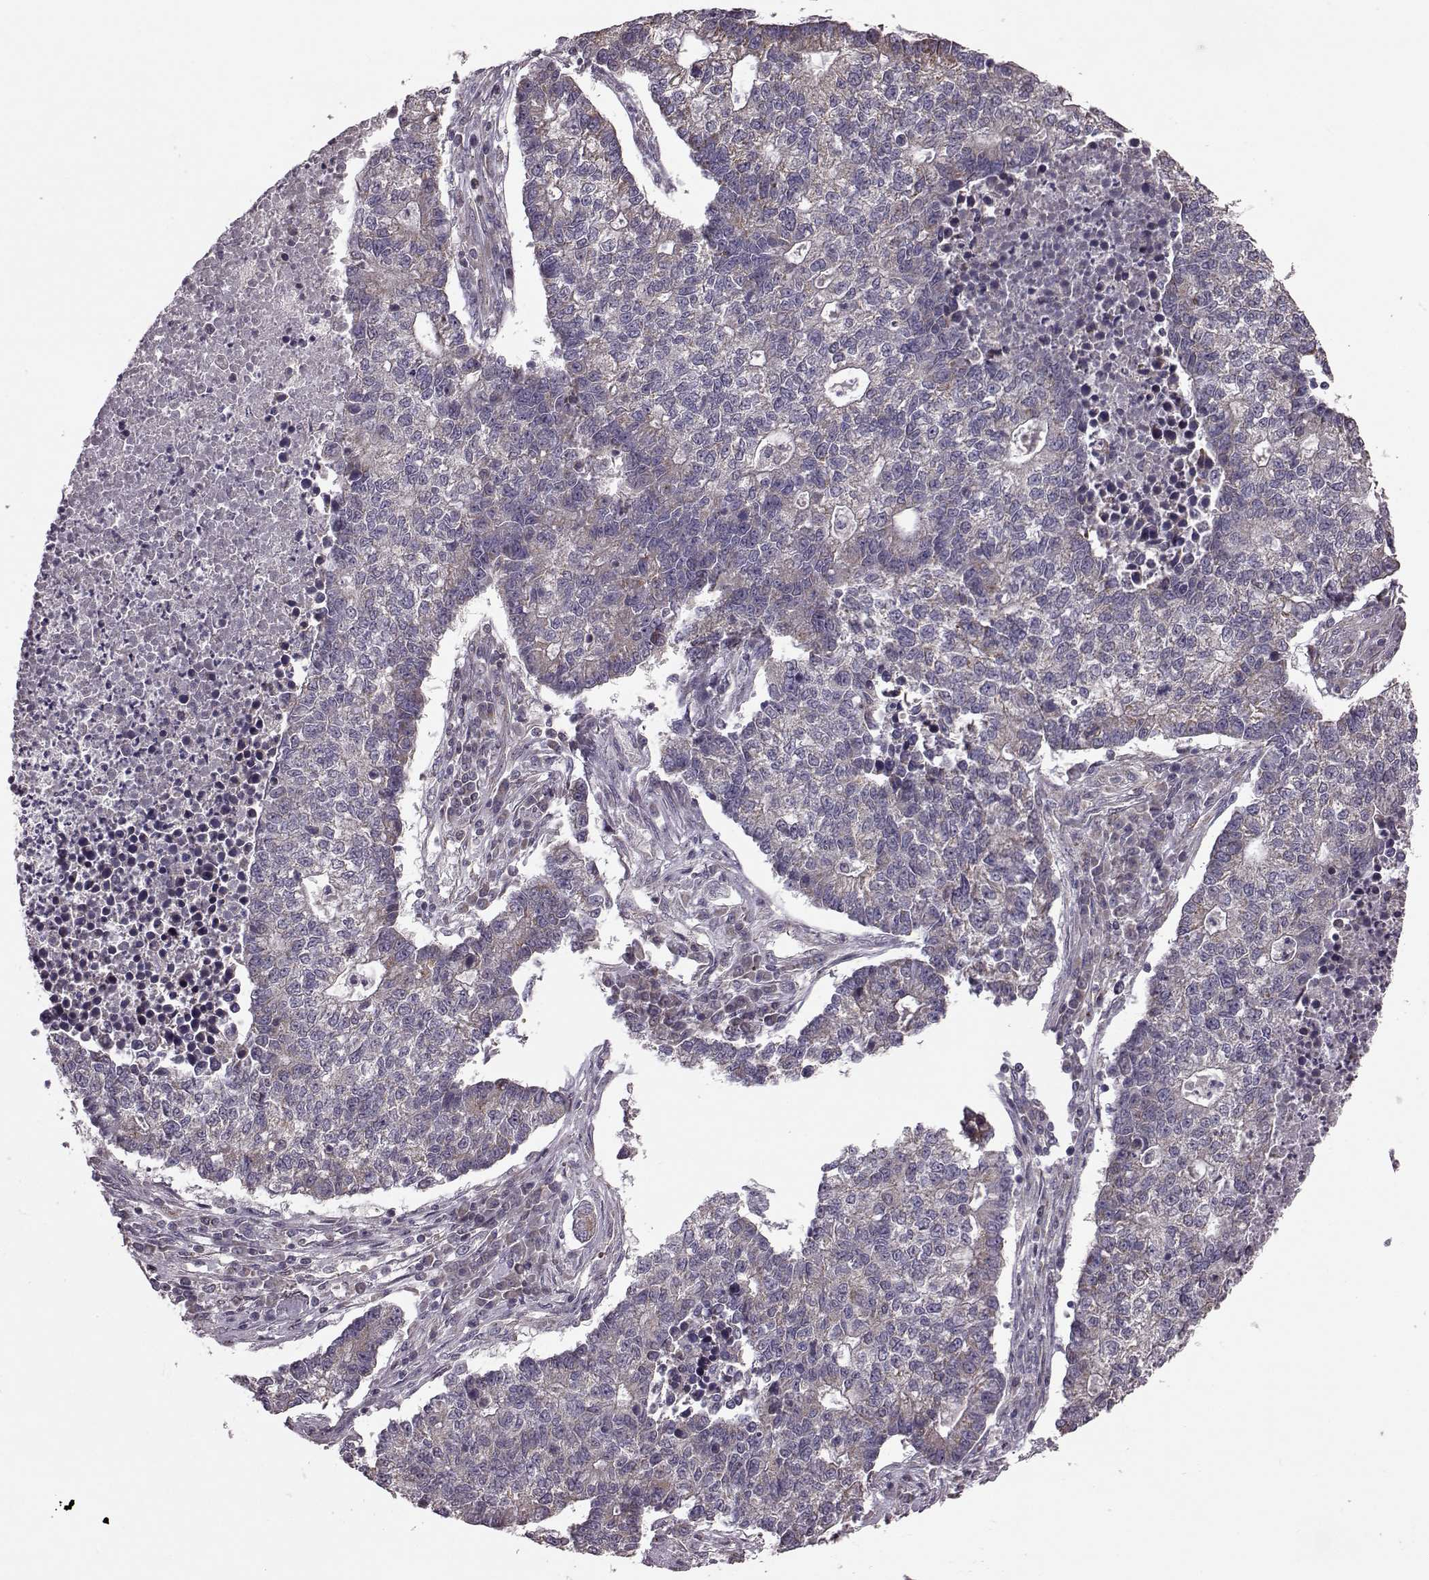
{"staining": {"intensity": "weak", "quantity": "<25%", "location": "cytoplasmic/membranous"}, "tissue": "lung cancer", "cell_type": "Tumor cells", "image_type": "cancer", "snomed": [{"axis": "morphology", "description": "Adenocarcinoma, NOS"}, {"axis": "topography", "description": "Lung"}], "caption": "Protein analysis of lung adenocarcinoma demonstrates no significant expression in tumor cells.", "gene": "PUDP", "patient": {"sex": "male", "age": 57}}